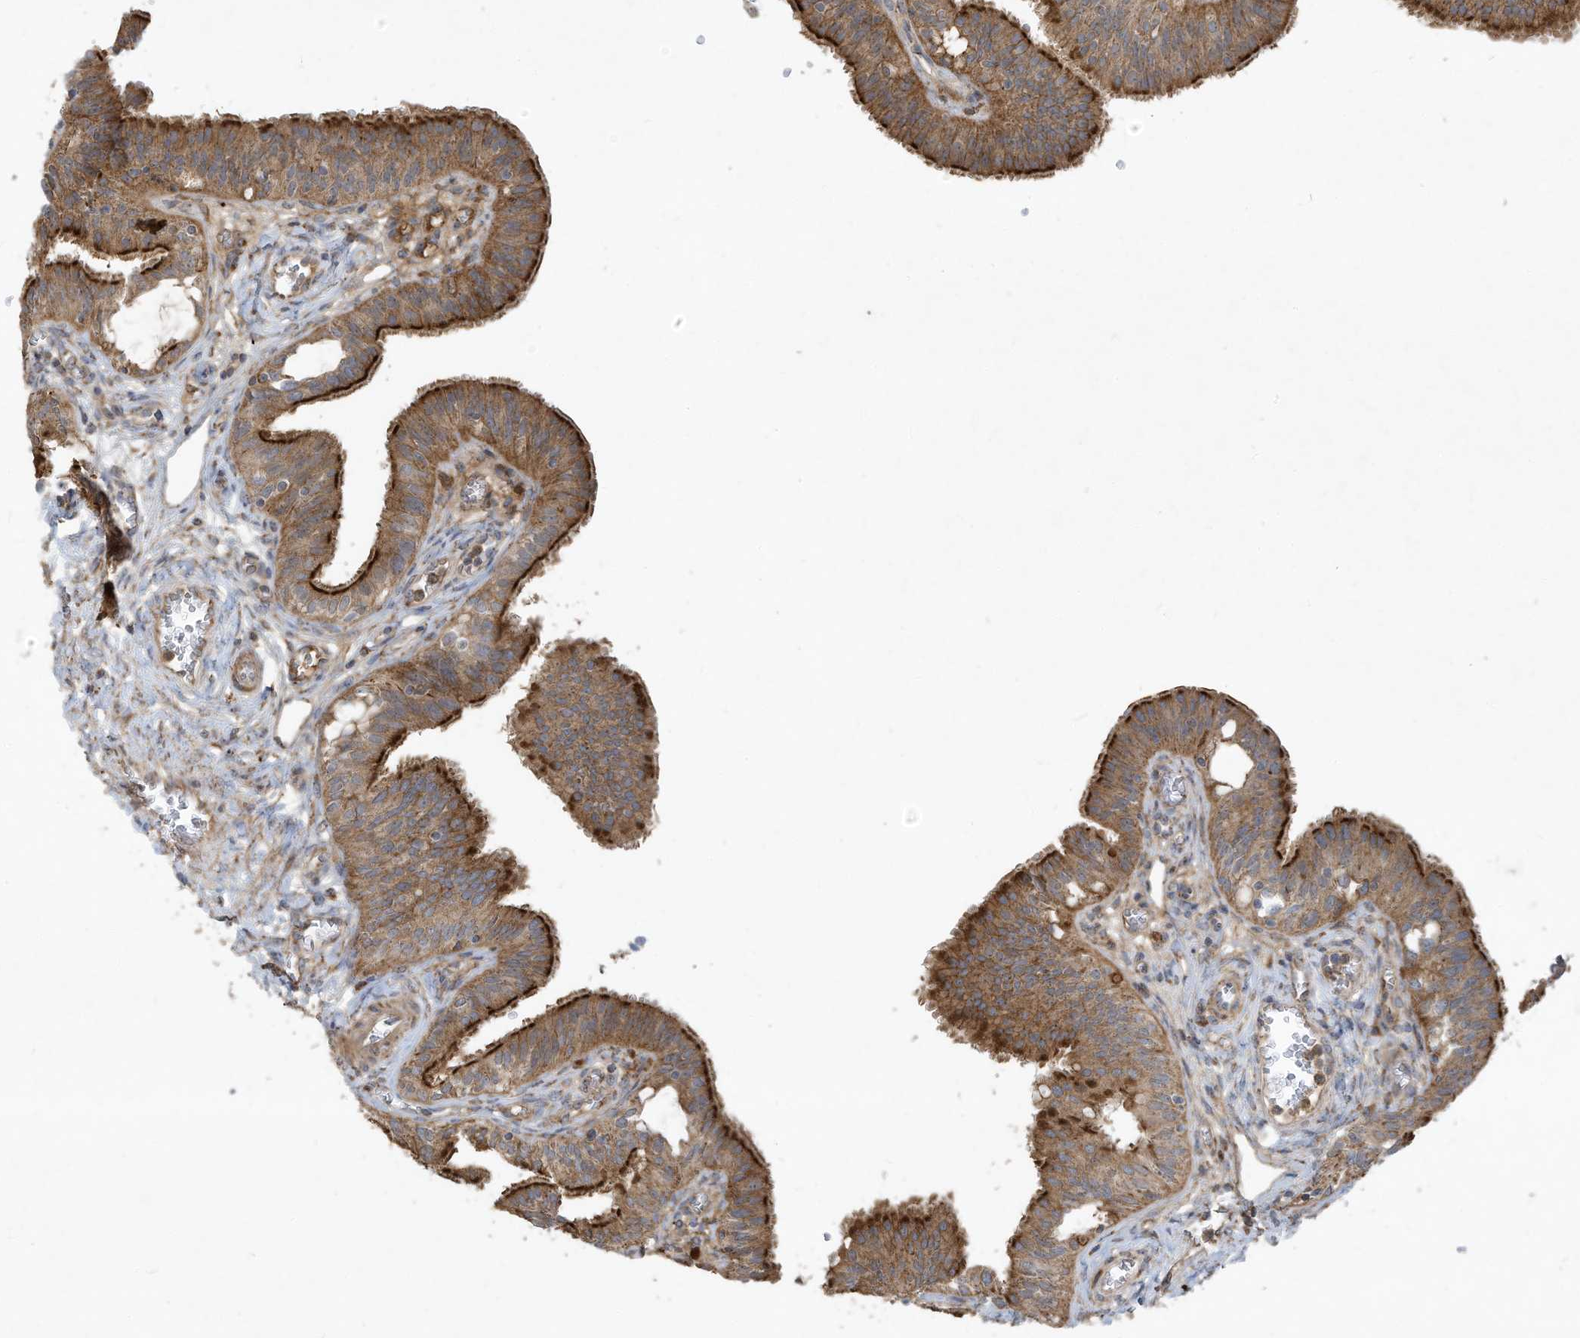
{"staining": {"intensity": "strong", "quantity": ">75%", "location": "cytoplasmic/membranous"}, "tissue": "fallopian tube", "cell_type": "Glandular cells", "image_type": "normal", "snomed": [{"axis": "morphology", "description": "Normal tissue, NOS"}, {"axis": "topography", "description": "Fallopian tube"}, {"axis": "topography", "description": "Ovary"}], "caption": "Brown immunohistochemical staining in benign human fallopian tube exhibits strong cytoplasmic/membranous staining in about >75% of glandular cells.", "gene": "C2orf74", "patient": {"sex": "female", "age": 42}}